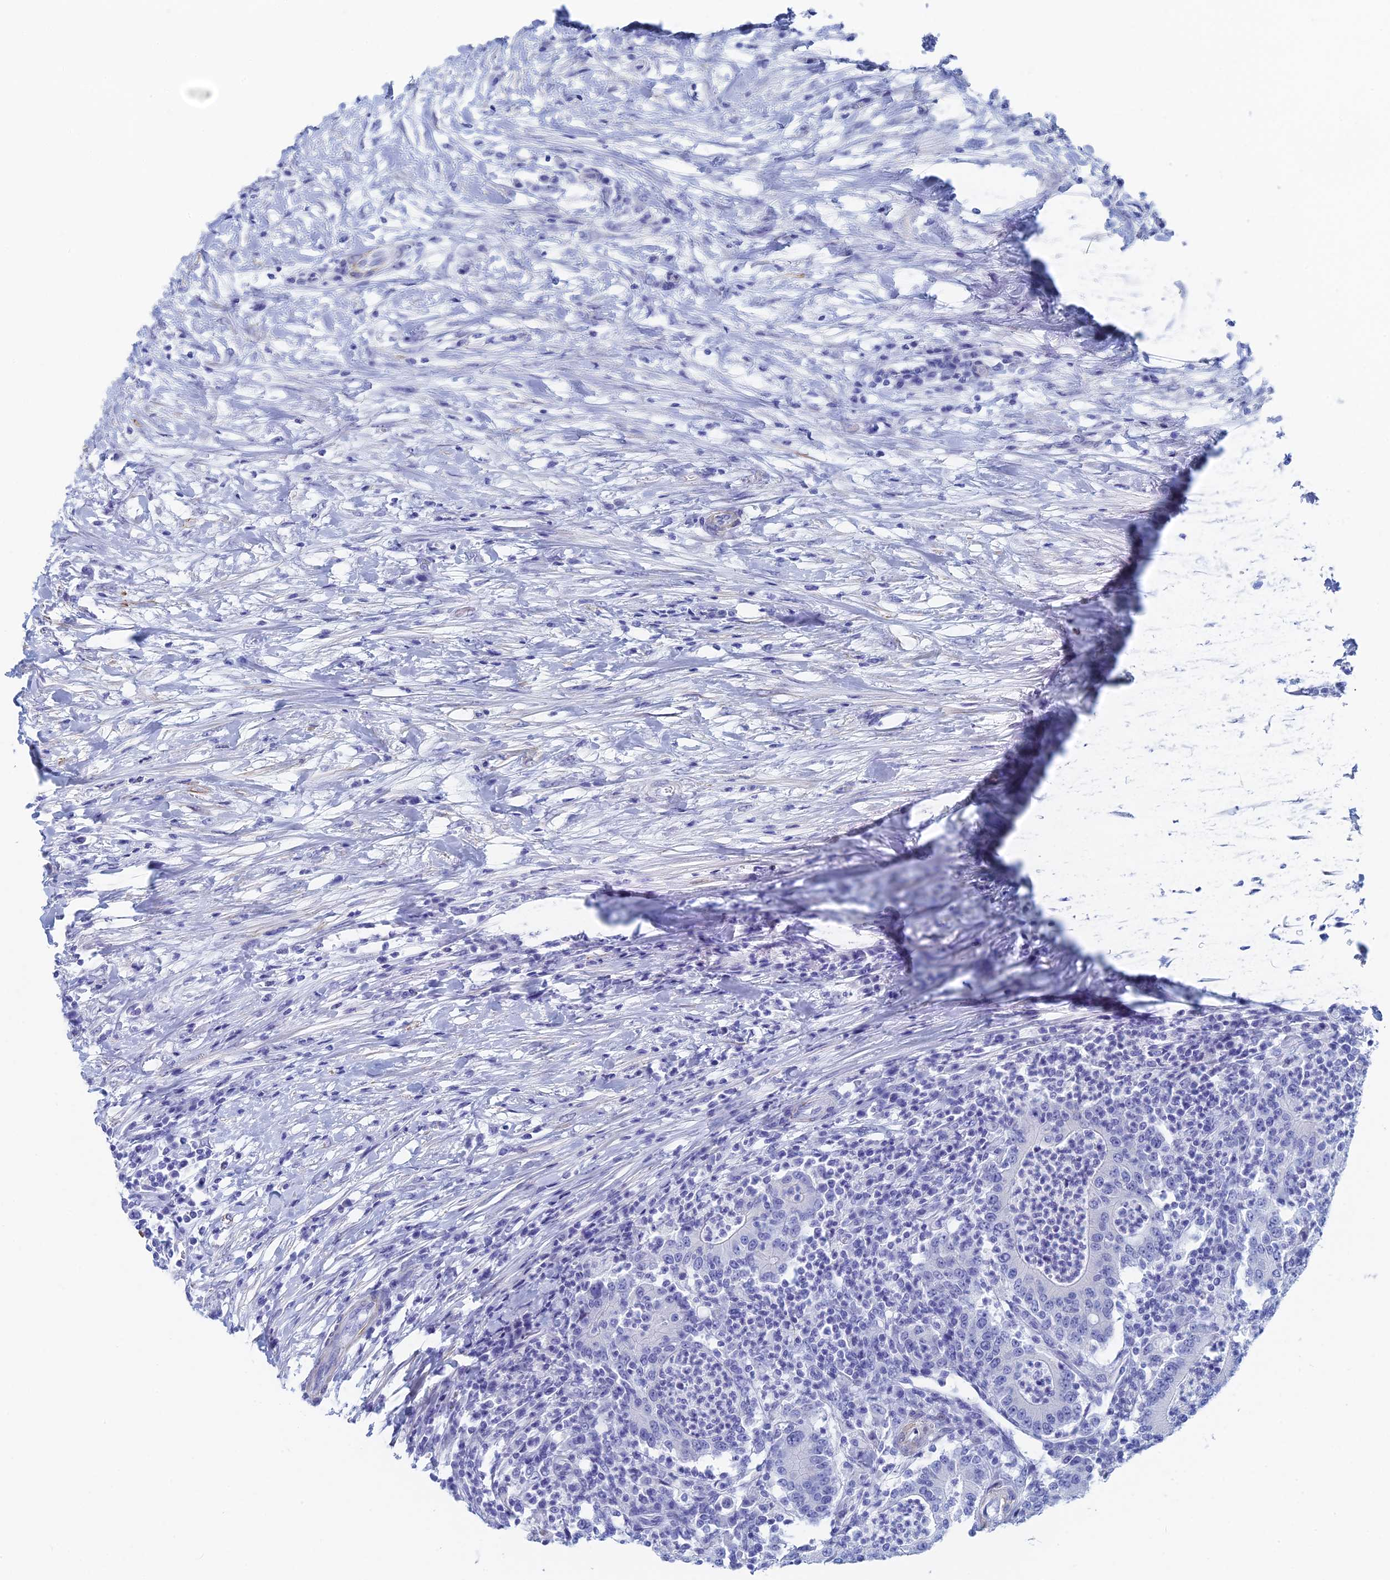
{"staining": {"intensity": "negative", "quantity": "none", "location": "none"}, "tissue": "colorectal cancer", "cell_type": "Tumor cells", "image_type": "cancer", "snomed": [{"axis": "morphology", "description": "Adenocarcinoma, NOS"}, {"axis": "topography", "description": "Colon"}], "caption": "Colorectal adenocarcinoma stained for a protein using immunohistochemistry (IHC) exhibits no expression tumor cells.", "gene": "KCNK18", "patient": {"sex": "male", "age": 83}}